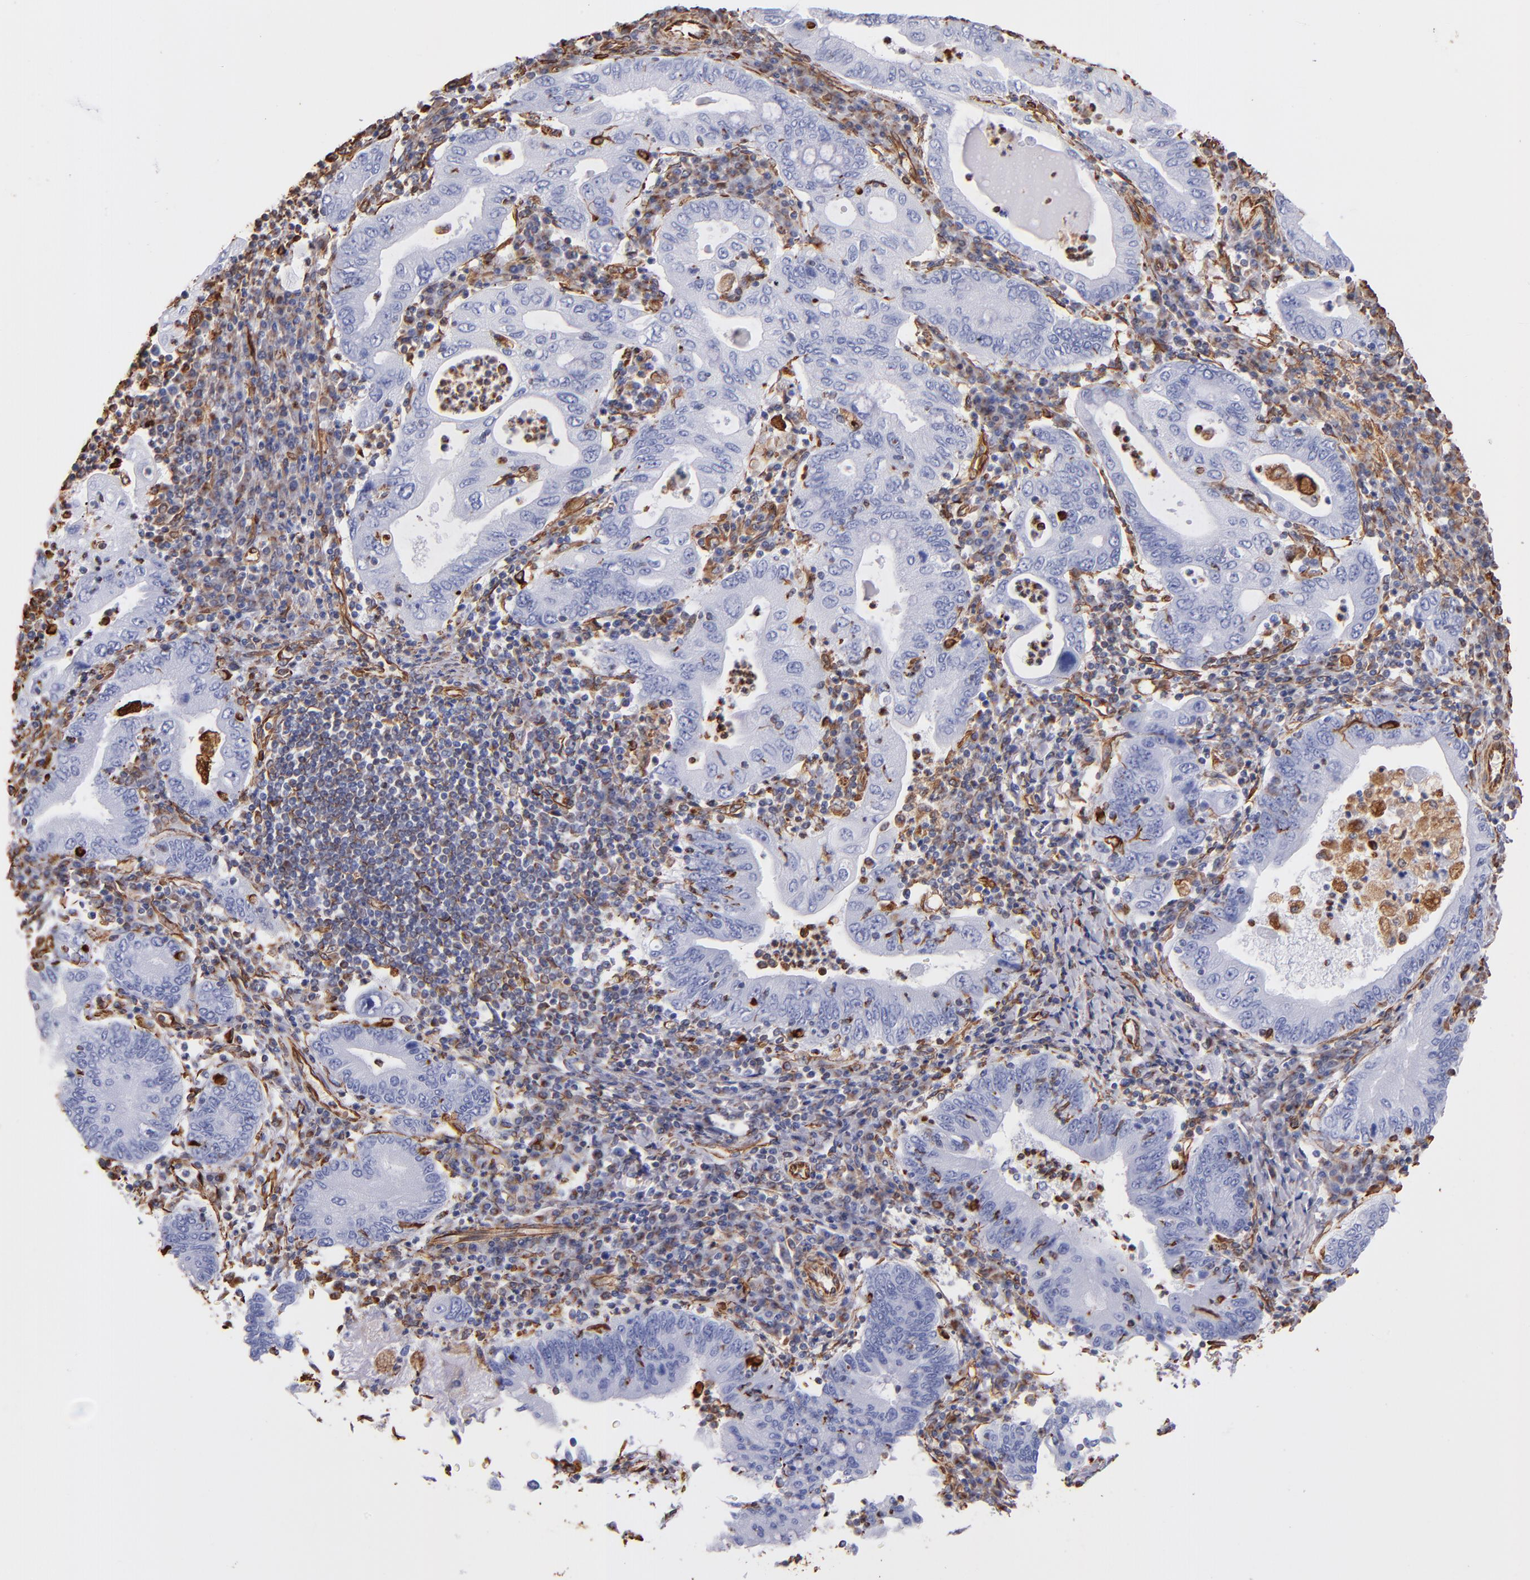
{"staining": {"intensity": "negative", "quantity": "none", "location": "none"}, "tissue": "stomach cancer", "cell_type": "Tumor cells", "image_type": "cancer", "snomed": [{"axis": "morphology", "description": "Normal tissue, NOS"}, {"axis": "morphology", "description": "Adenocarcinoma, NOS"}, {"axis": "topography", "description": "Esophagus"}, {"axis": "topography", "description": "Stomach, upper"}, {"axis": "topography", "description": "Peripheral nerve tissue"}], "caption": "Micrograph shows no protein expression in tumor cells of stomach cancer (adenocarcinoma) tissue. (DAB immunohistochemistry (IHC), high magnification).", "gene": "VIM", "patient": {"sex": "male", "age": 62}}